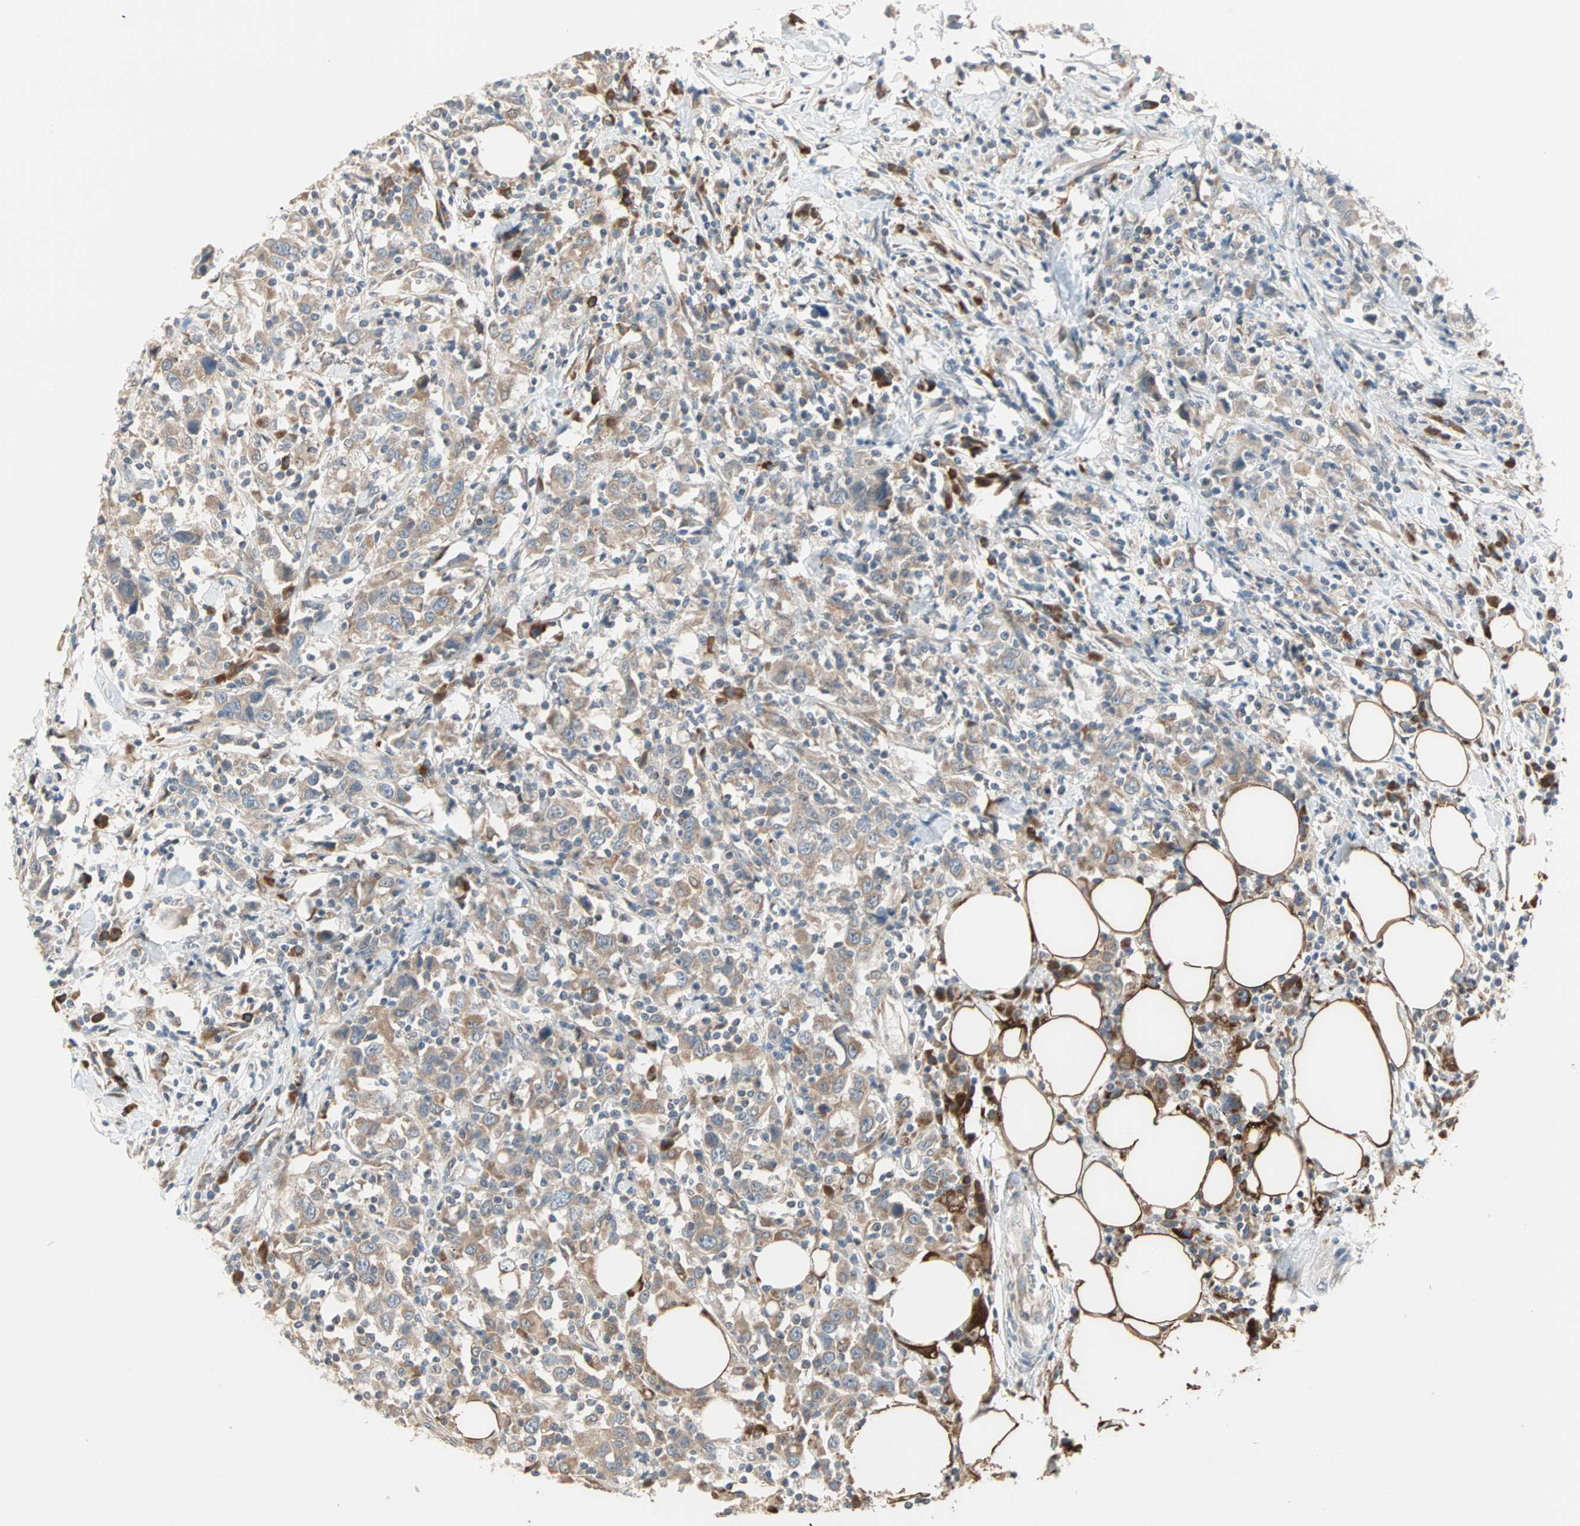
{"staining": {"intensity": "weak", "quantity": ">75%", "location": "cytoplasmic/membranous"}, "tissue": "urothelial cancer", "cell_type": "Tumor cells", "image_type": "cancer", "snomed": [{"axis": "morphology", "description": "Urothelial carcinoma, High grade"}, {"axis": "topography", "description": "Urinary bladder"}], "caption": "High-grade urothelial carcinoma stained for a protein (brown) demonstrates weak cytoplasmic/membranous positive positivity in approximately >75% of tumor cells.", "gene": "SAR1A", "patient": {"sex": "male", "age": 61}}